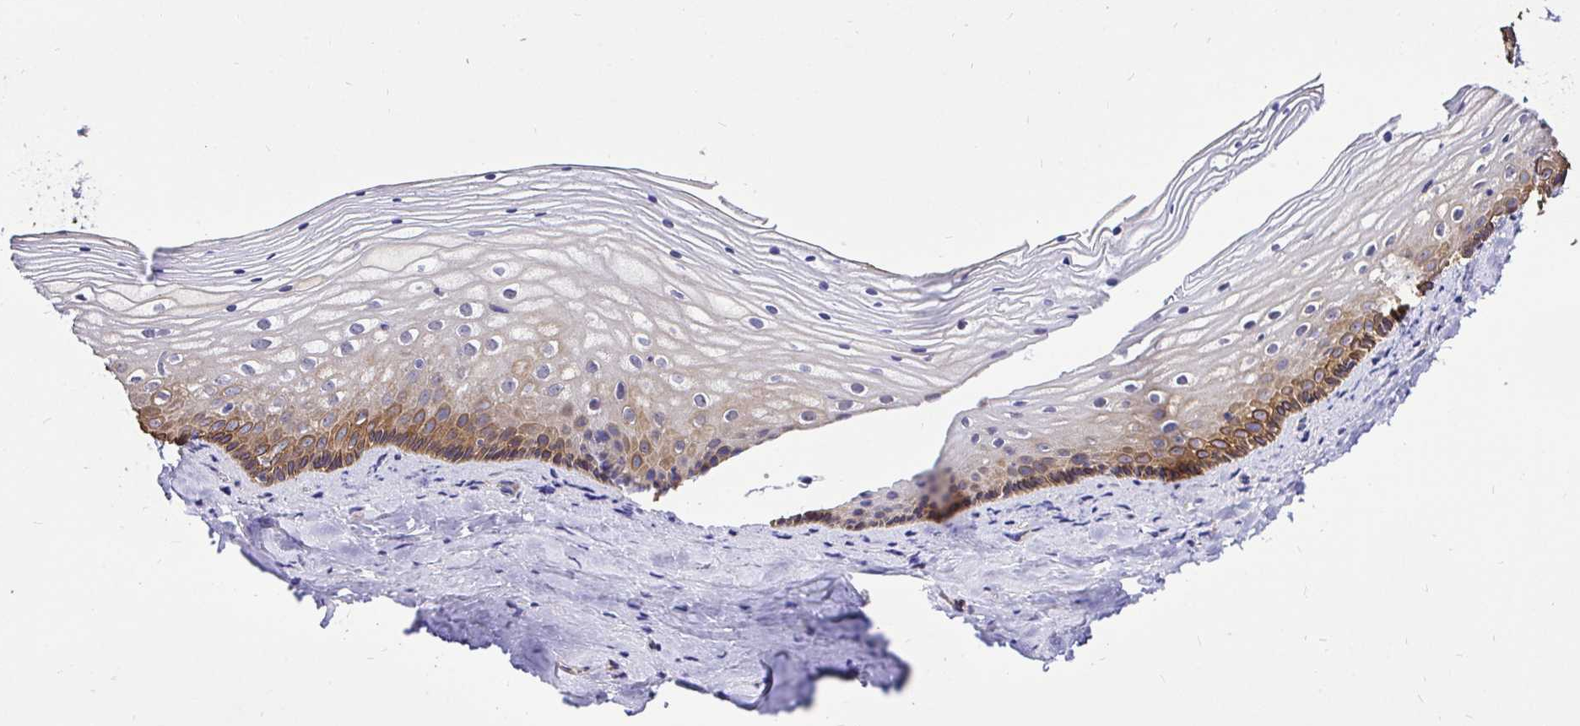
{"staining": {"intensity": "moderate", "quantity": "25%-75%", "location": "cytoplasmic/membranous"}, "tissue": "vagina", "cell_type": "Squamous epithelial cells", "image_type": "normal", "snomed": [{"axis": "morphology", "description": "Normal tissue, NOS"}, {"axis": "topography", "description": "Vagina"}], "caption": "A brown stain labels moderate cytoplasmic/membranous staining of a protein in squamous epithelial cells of benign human vagina. The staining was performed using DAB (3,3'-diaminobenzidine) to visualize the protein expression in brown, while the nuclei were stained in blue with hematoxylin (Magnification: 20x).", "gene": "CCDC122", "patient": {"sex": "female", "age": 45}}